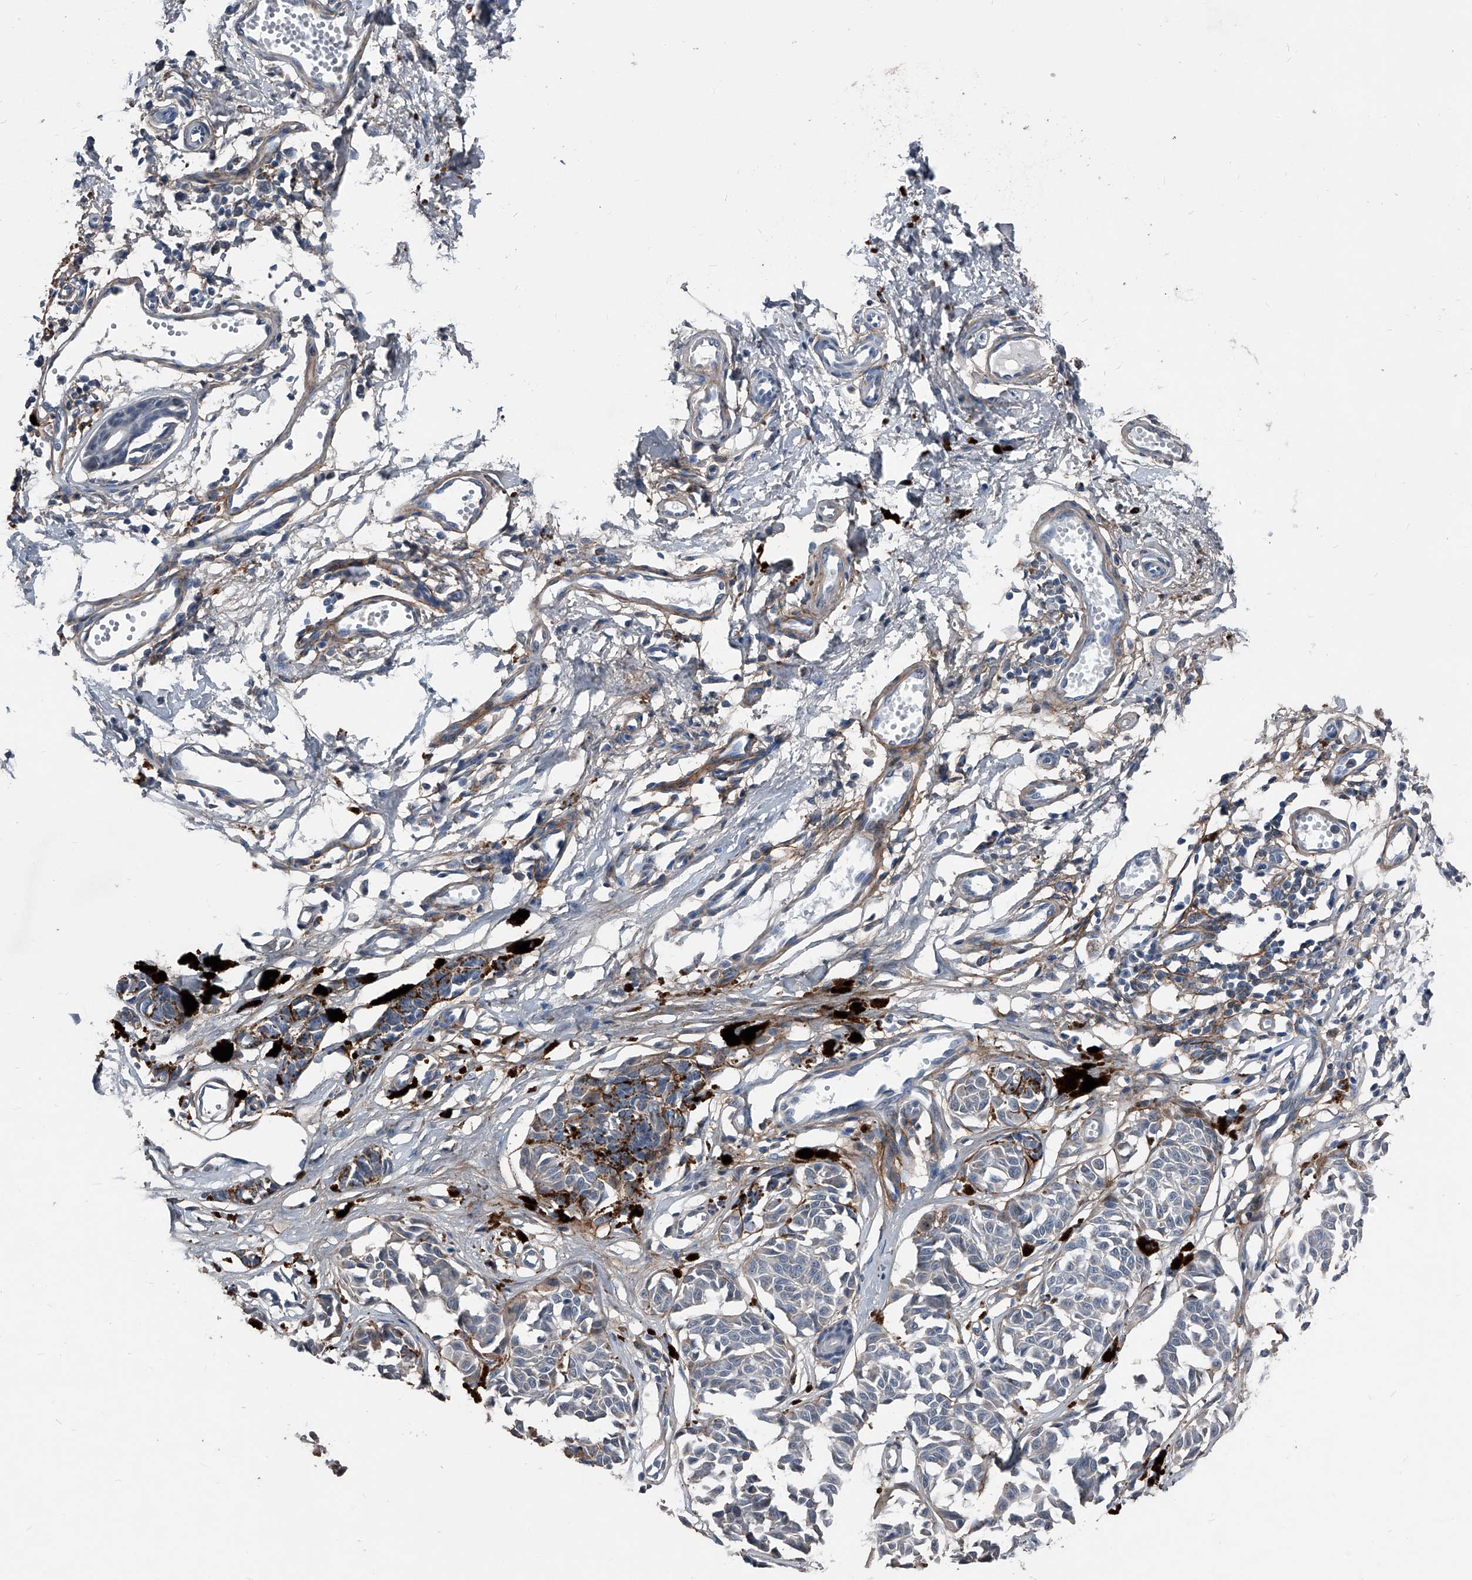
{"staining": {"intensity": "negative", "quantity": "none", "location": "none"}, "tissue": "melanoma", "cell_type": "Tumor cells", "image_type": "cancer", "snomed": [{"axis": "morphology", "description": "Malignant melanoma, NOS"}, {"axis": "topography", "description": "Skin"}], "caption": "Human melanoma stained for a protein using immunohistochemistry demonstrates no positivity in tumor cells.", "gene": "PHACTR1", "patient": {"sex": "male", "age": 53}}